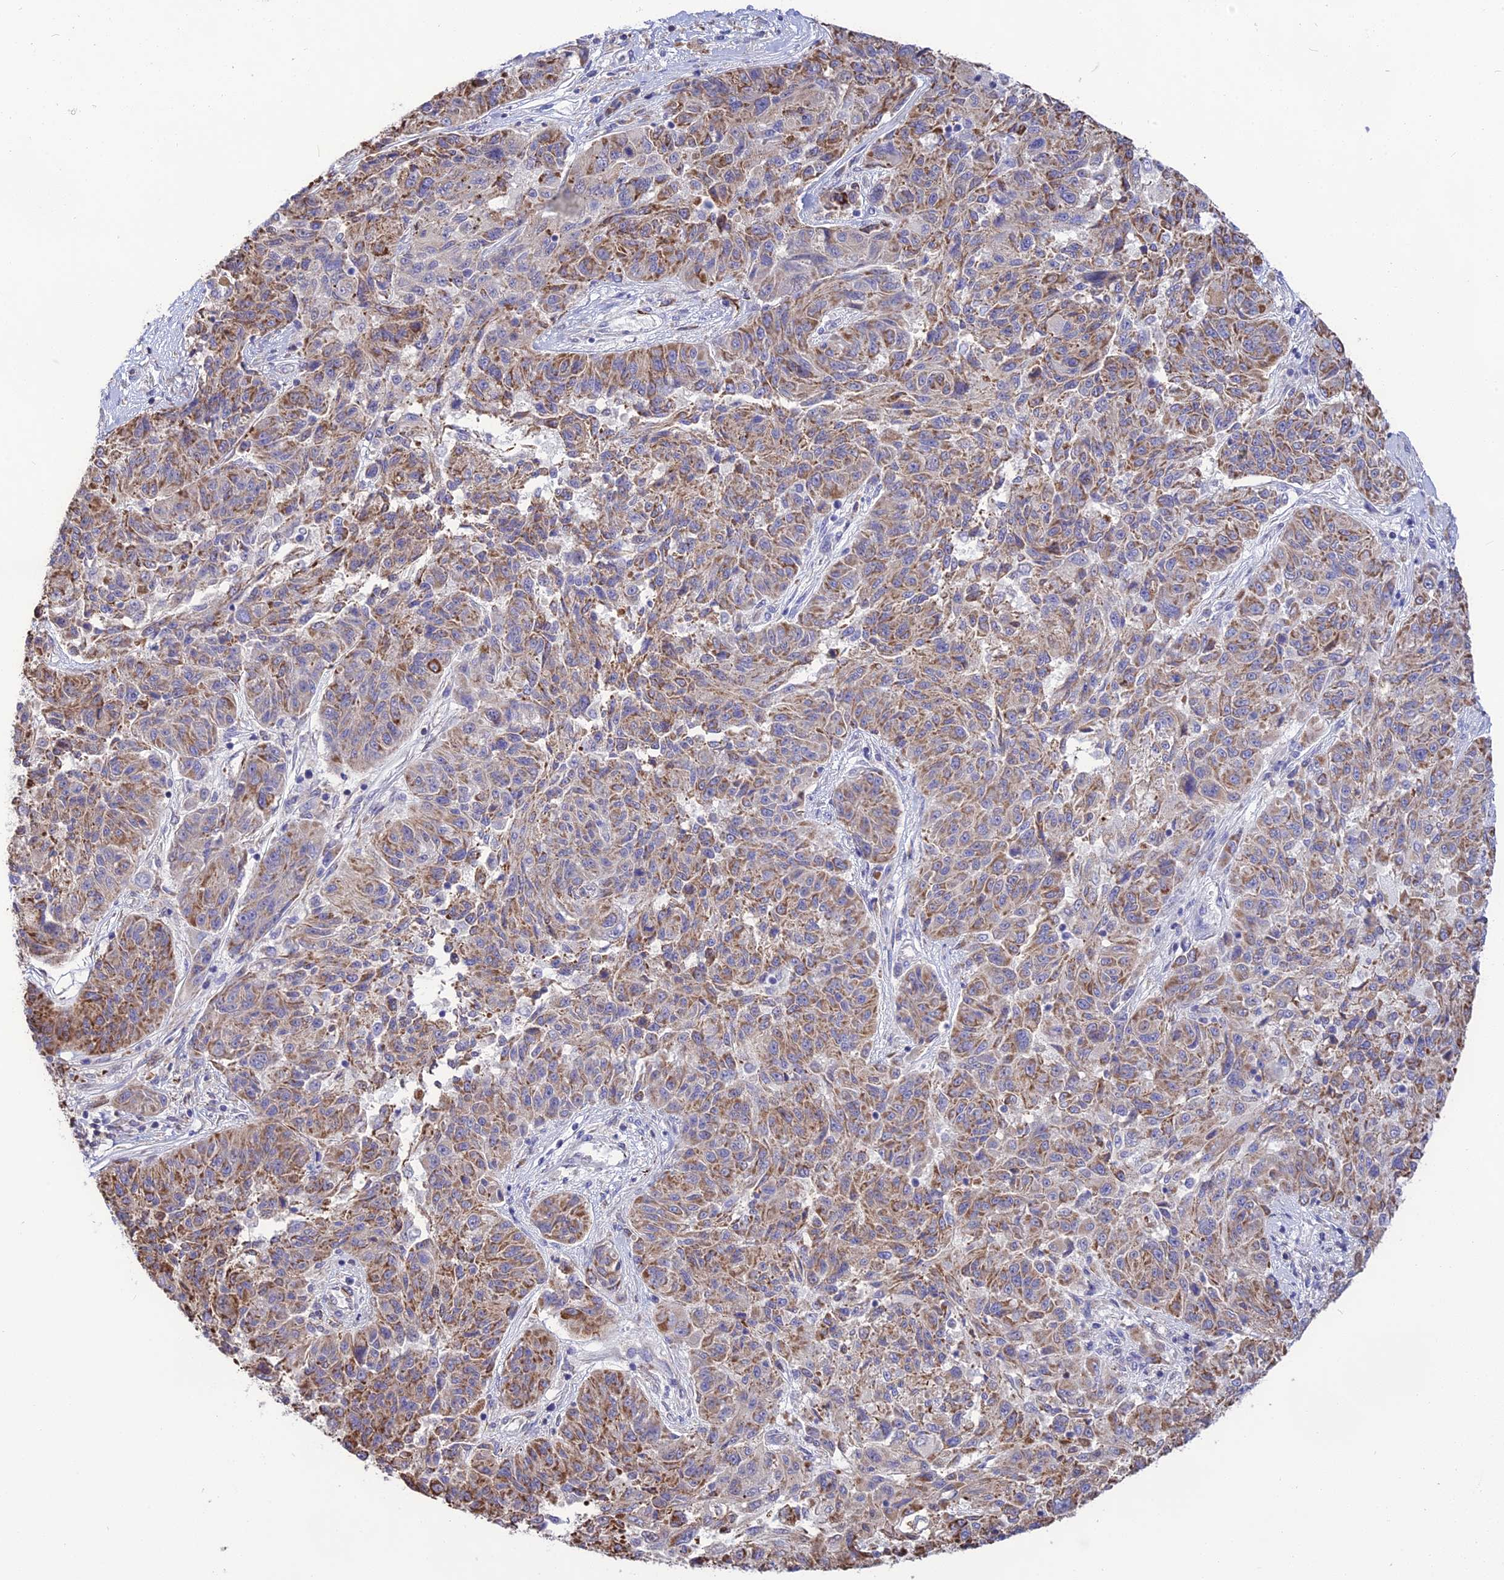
{"staining": {"intensity": "moderate", "quantity": "25%-75%", "location": "cytoplasmic/membranous"}, "tissue": "melanoma", "cell_type": "Tumor cells", "image_type": "cancer", "snomed": [{"axis": "morphology", "description": "Malignant melanoma, NOS"}, {"axis": "topography", "description": "Skin"}], "caption": "Moderate cytoplasmic/membranous protein positivity is appreciated in about 25%-75% of tumor cells in melanoma.", "gene": "DOC2B", "patient": {"sex": "male", "age": 53}}